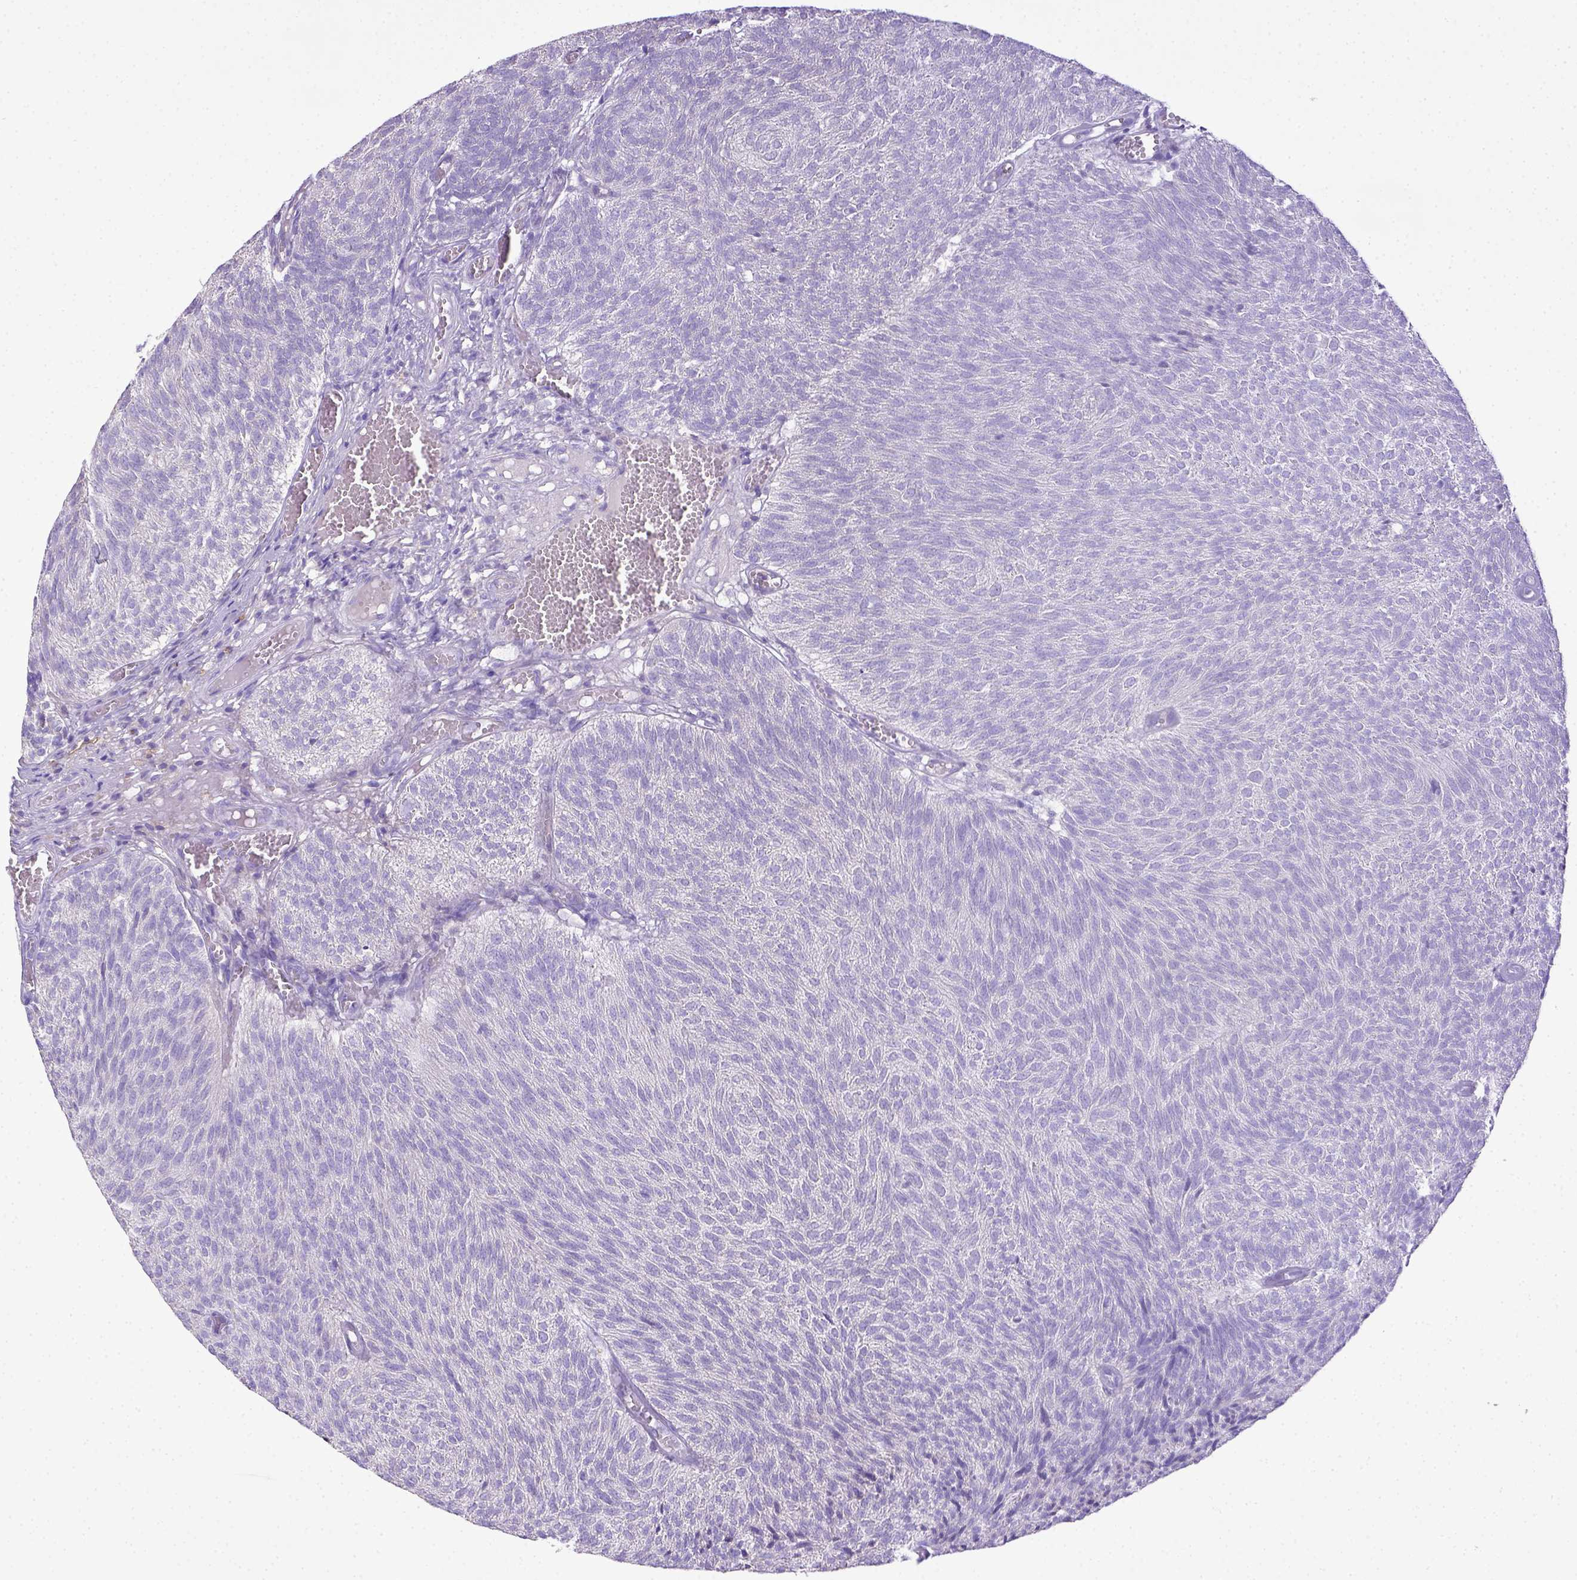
{"staining": {"intensity": "negative", "quantity": "none", "location": "none"}, "tissue": "urothelial cancer", "cell_type": "Tumor cells", "image_type": "cancer", "snomed": [{"axis": "morphology", "description": "Urothelial carcinoma, Low grade"}, {"axis": "topography", "description": "Urinary bladder"}], "caption": "This is an IHC photomicrograph of low-grade urothelial carcinoma. There is no positivity in tumor cells.", "gene": "CD40", "patient": {"sex": "male", "age": 77}}